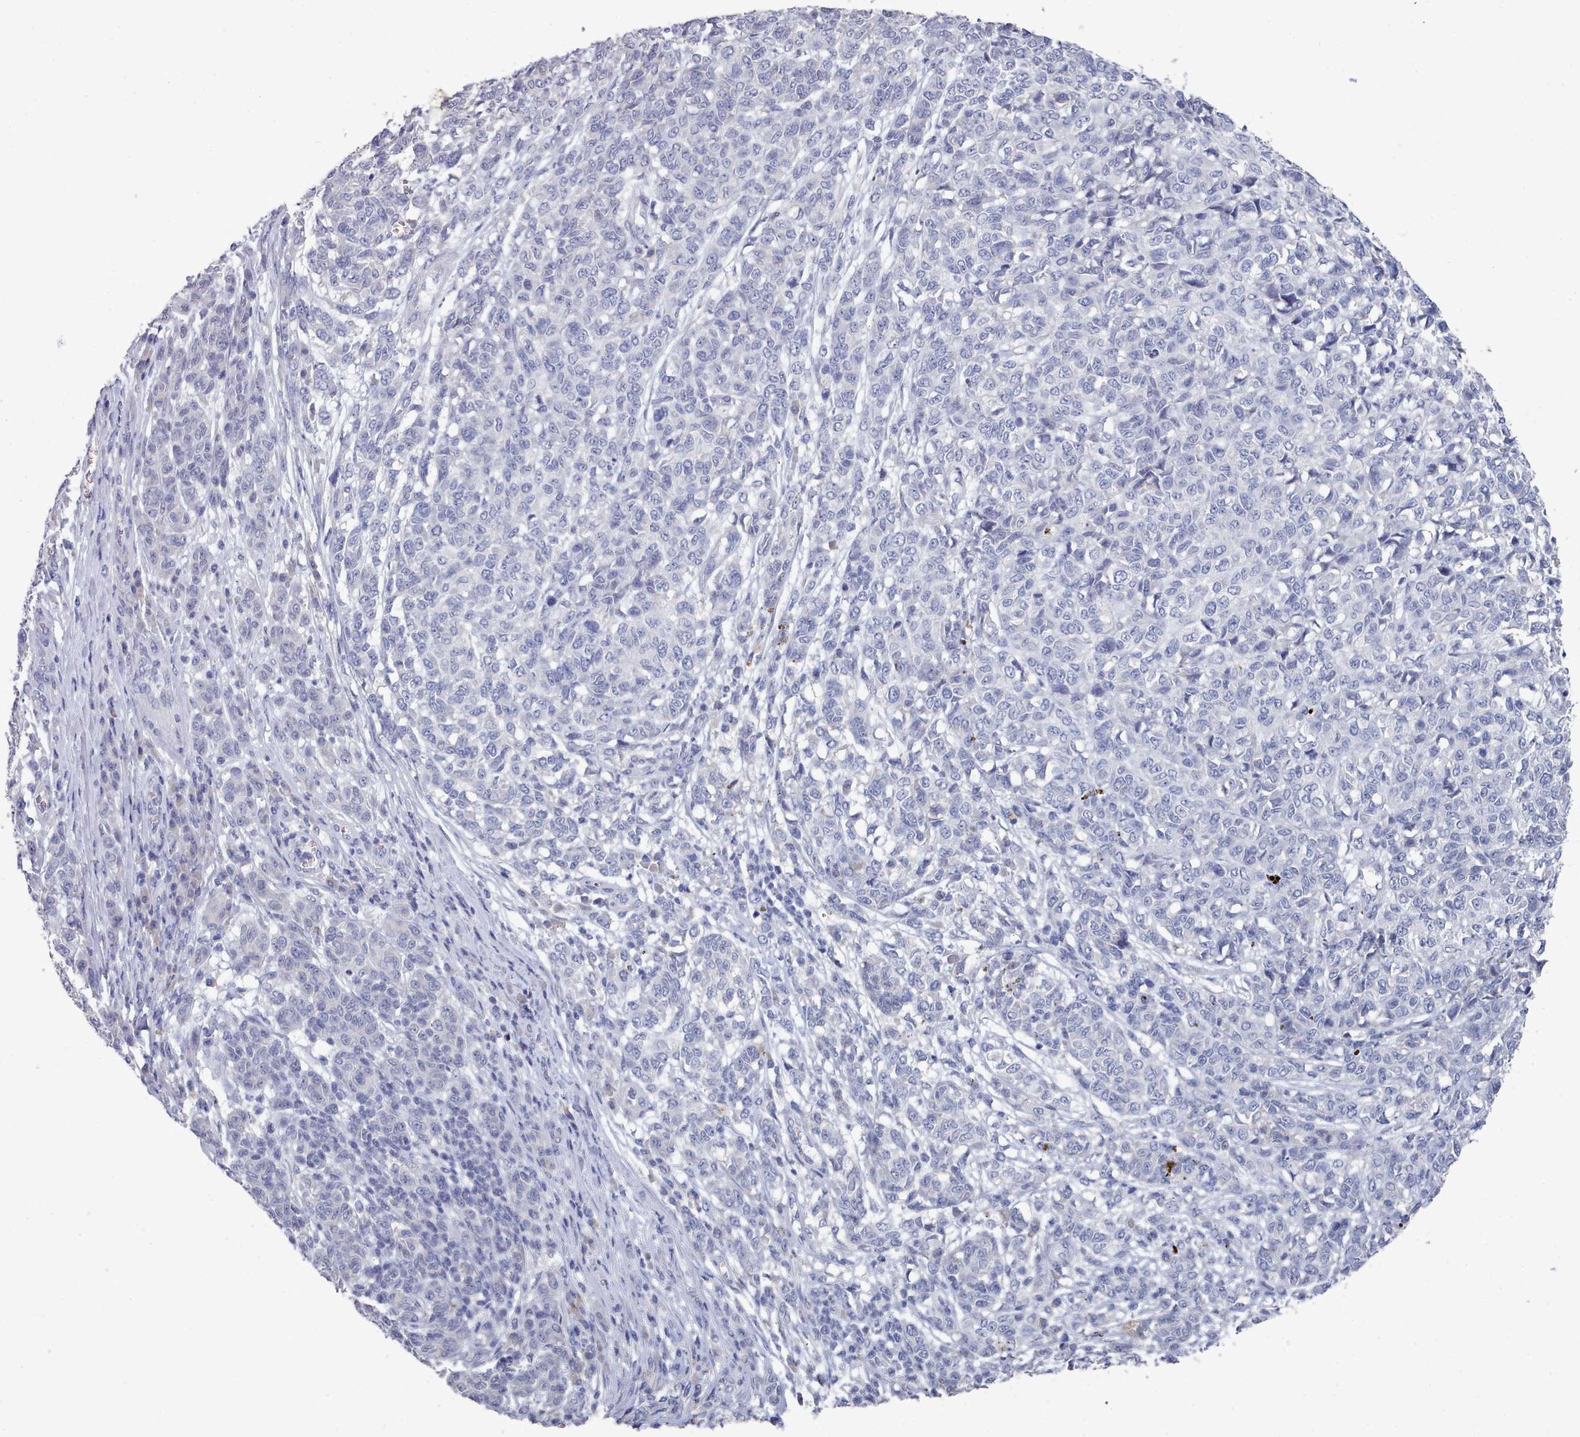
{"staining": {"intensity": "negative", "quantity": "none", "location": "none"}, "tissue": "melanoma", "cell_type": "Tumor cells", "image_type": "cancer", "snomed": [{"axis": "morphology", "description": "Malignant melanoma, NOS"}, {"axis": "topography", "description": "Skin"}], "caption": "Tumor cells show no significant staining in melanoma.", "gene": "ACAD11", "patient": {"sex": "male", "age": 49}}